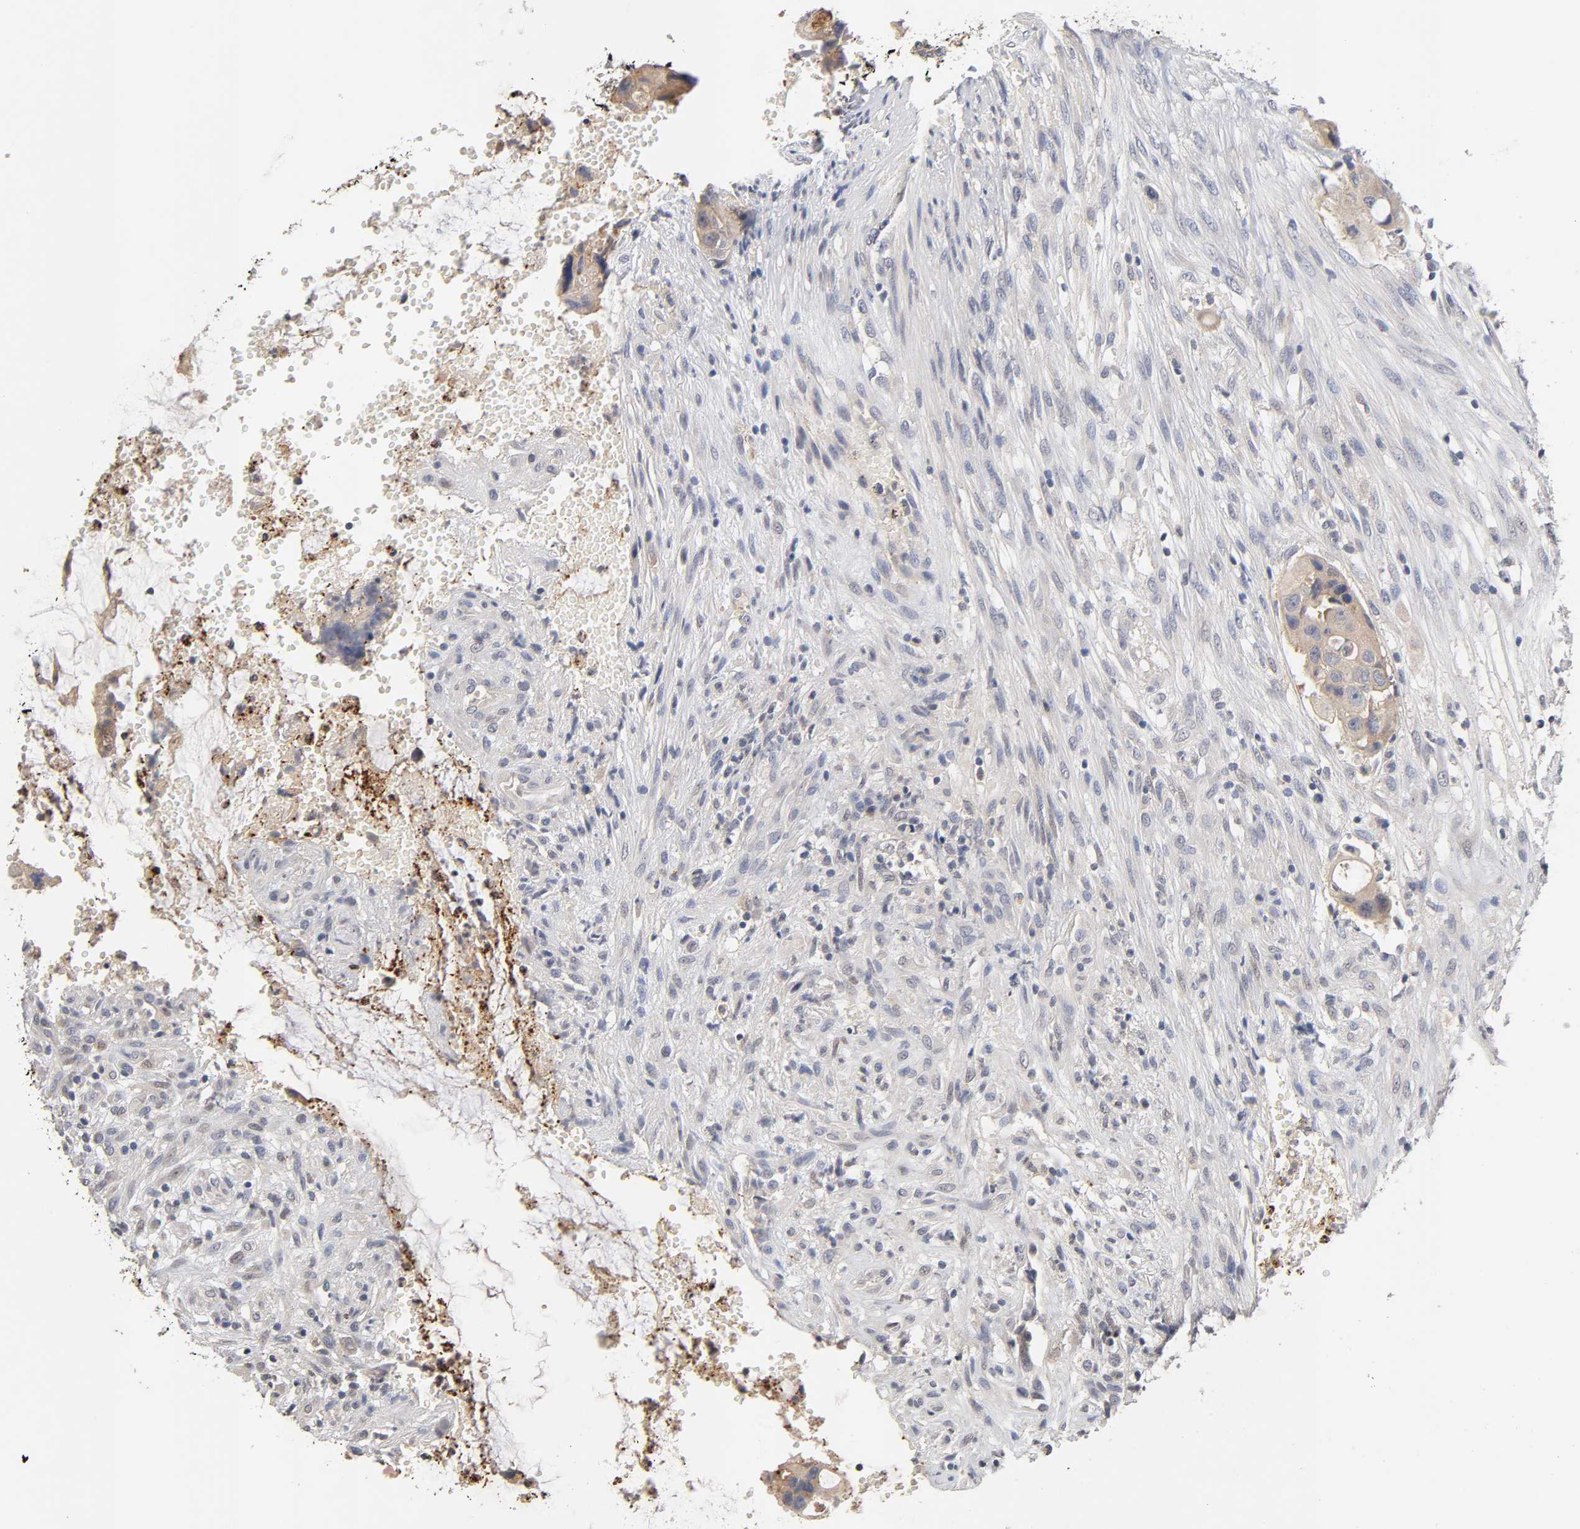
{"staining": {"intensity": "weak", "quantity": "<25%", "location": "cytoplasmic/membranous"}, "tissue": "colorectal cancer", "cell_type": "Tumor cells", "image_type": "cancer", "snomed": [{"axis": "morphology", "description": "Adenocarcinoma, NOS"}, {"axis": "topography", "description": "Colon"}], "caption": "Immunohistochemistry histopathology image of human colorectal cancer (adenocarcinoma) stained for a protein (brown), which displays no positivity in tumor cells.", "gene": "CXADR", "patient": {"sex": "female", "age": 57}}